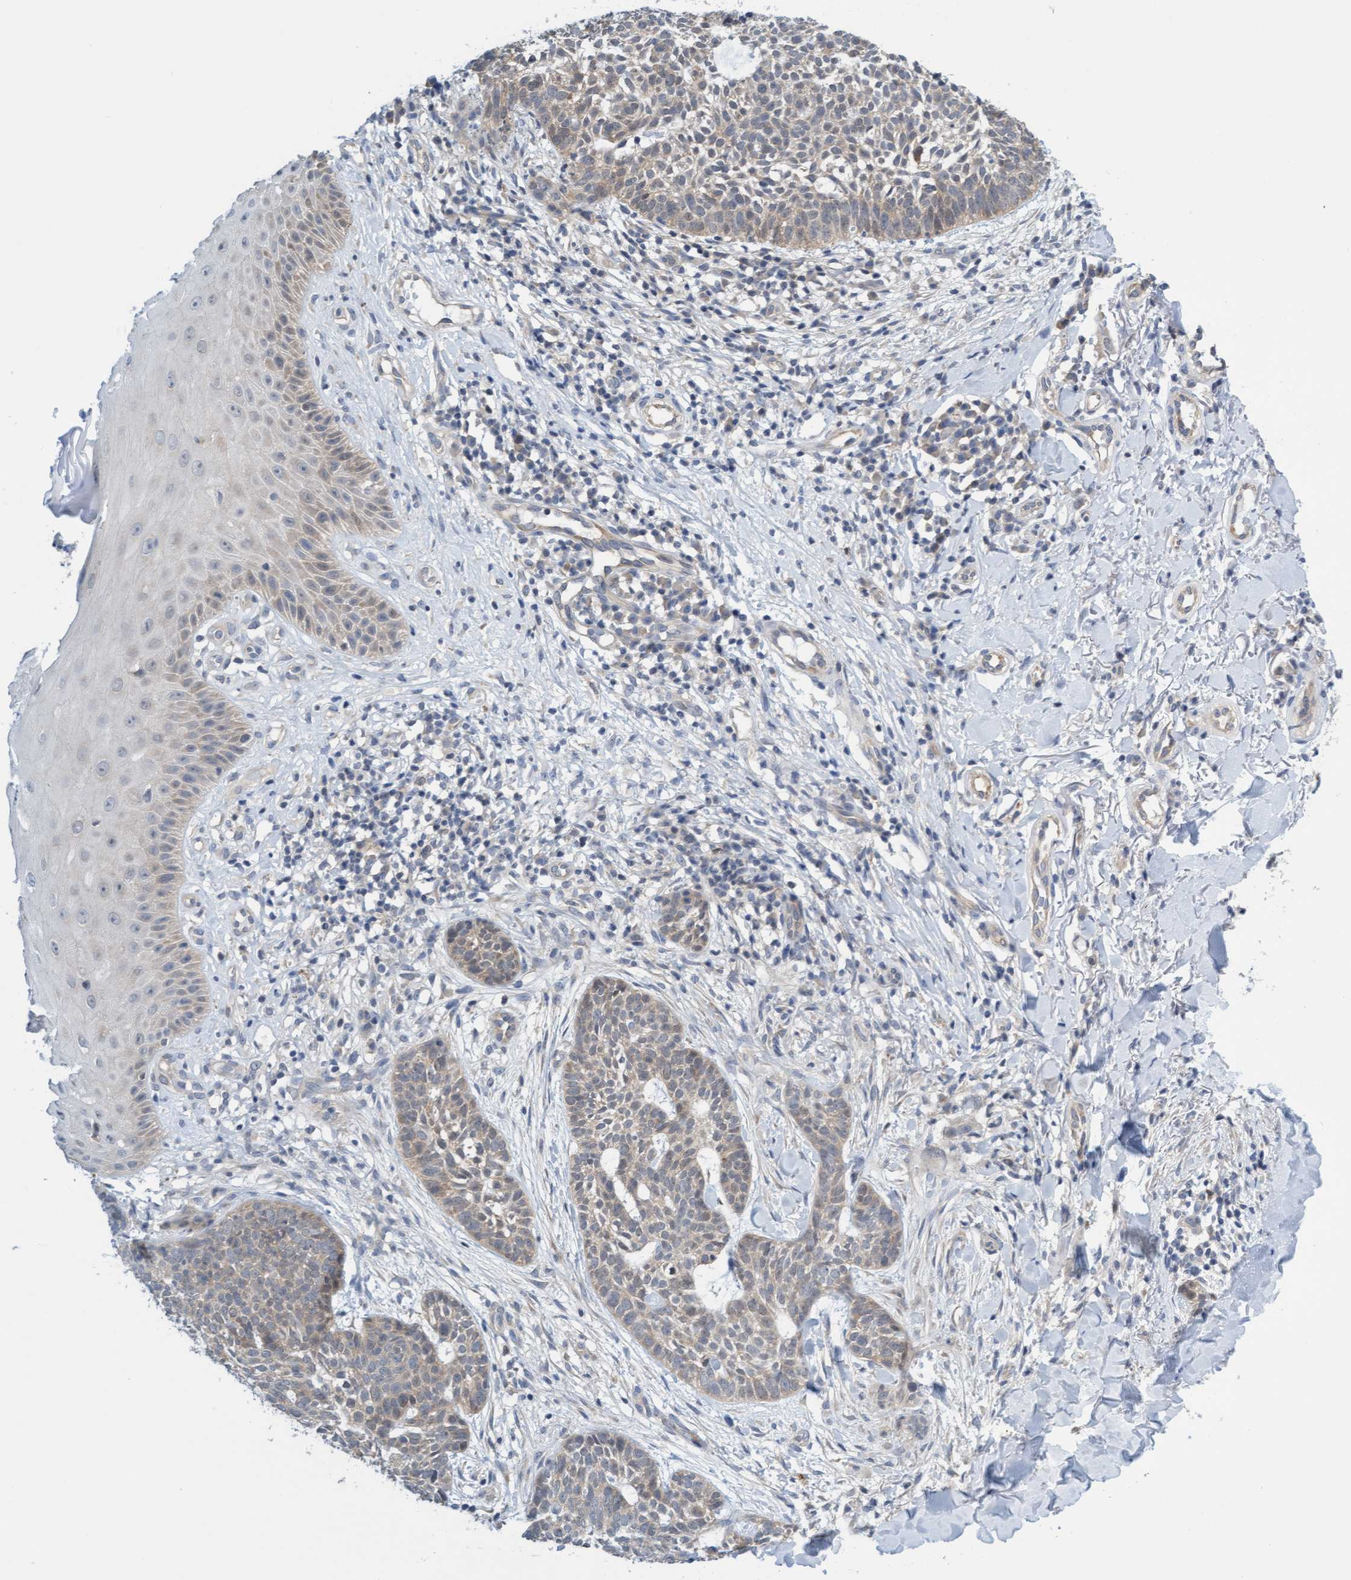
{"staining": {"intensity": "weak", "quantity": "25%-75%", "location": "cytoplasmic/membranous"}, "tissue": "skin cancer", "cell_type": "Tumor cells", "image_type": "cancer", "snomed": [{"axis": "morphology", "description": "Normal tissue, NOS"}, {"axis": "morphology", "description": "Basal cell carcinoma"}, {"axis": "topography", "description": "Skin"}], "caption": "Human skin cancer stained for a protein (brown) demonstrates weak cytoplasmic/membranous positive expression in approximately 25%-75% of tumor cells.", "gene": "AMZ2", "patient": {"sex": "male", "age": 67}}